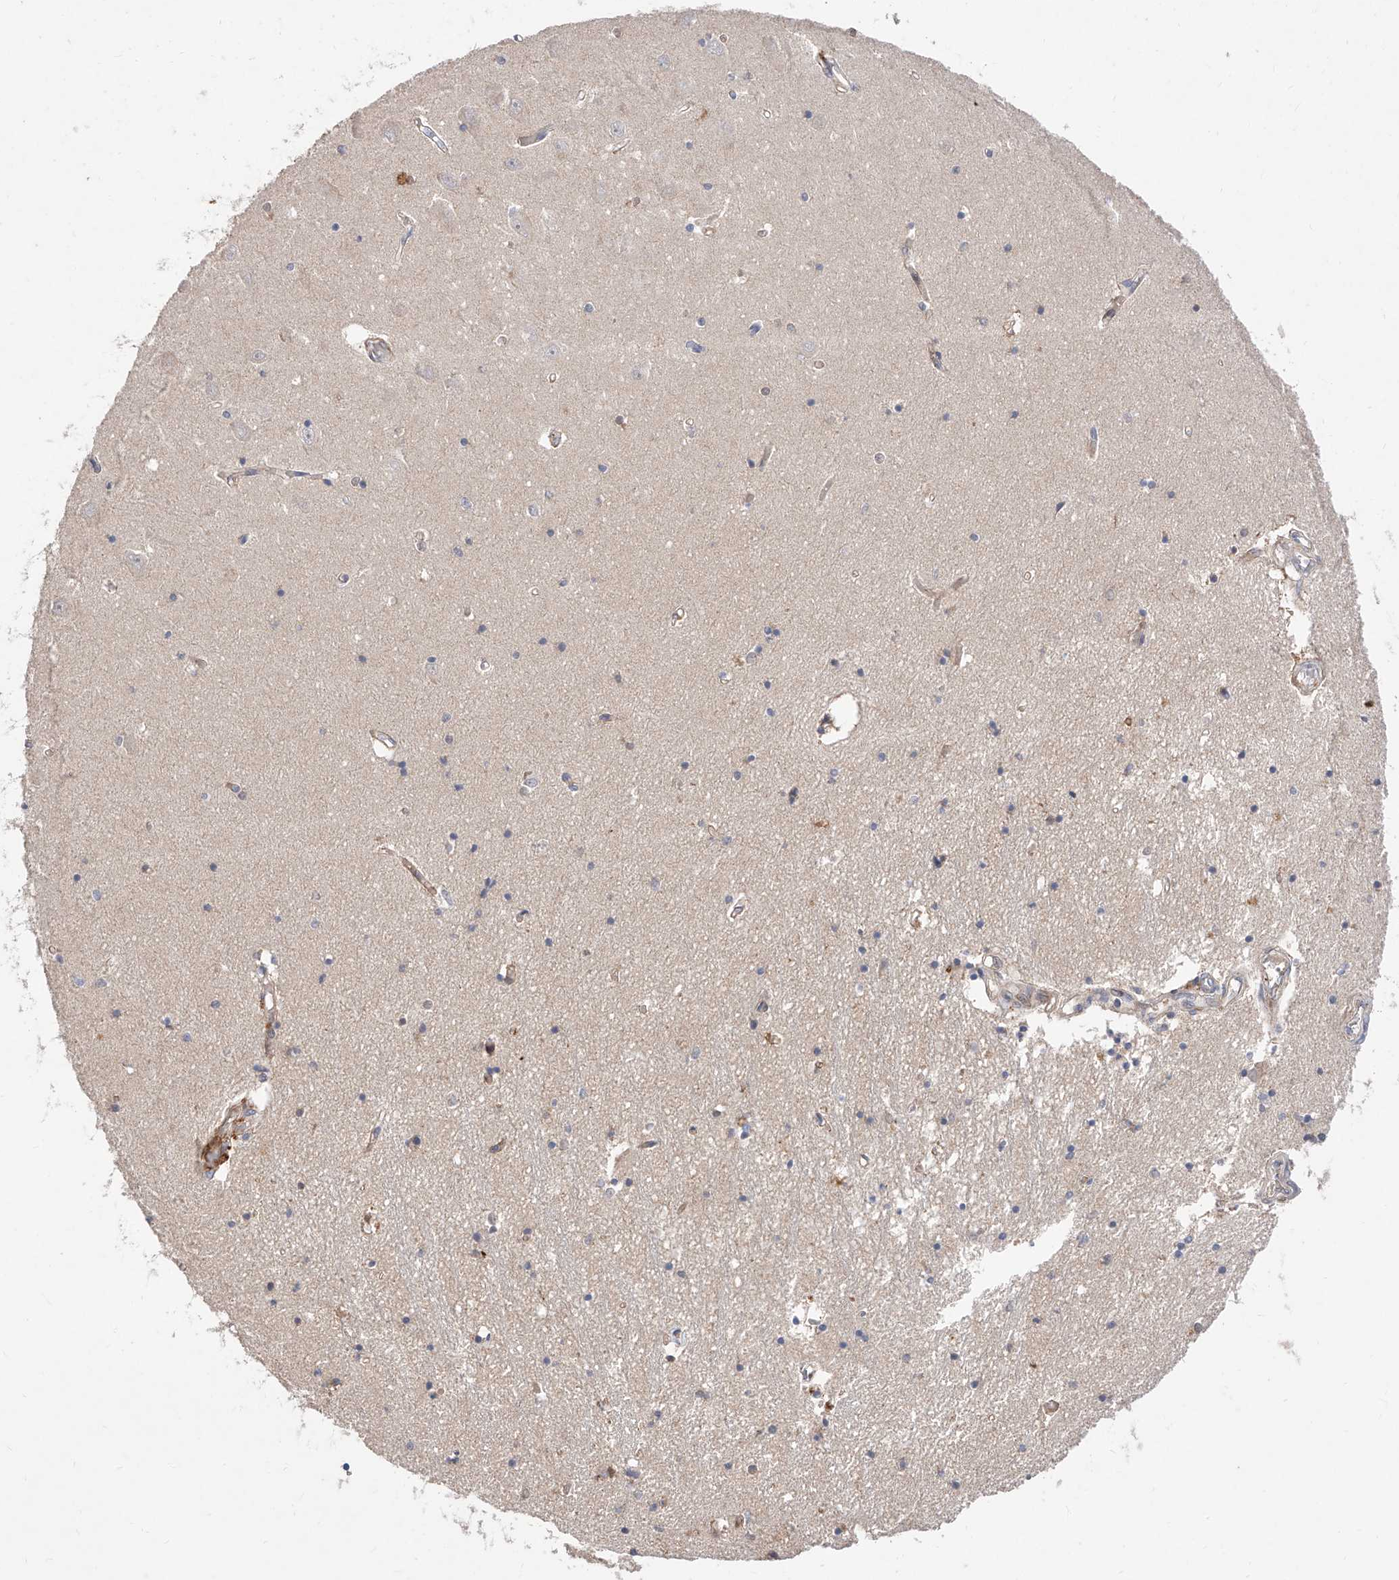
{"staining": {"intensity": "negative", "quantity": "none", "location": "none"}, "tissue": "hippocampus", "cell_type": "Glial cells", "image_type": "normal", "snomed": [{"axis": "morphology", "description": "Normal tissue, NOS"}, {"axis": "topography", "description": "Hippocampus"}], "caption": "Immunohistochemistry (IHC) photomicrograph of benign hippocampus: hippocampus stained with DAB shows no significant protein staining in glial cells. (Brightfield microscopy of DAB IHC at high magnification).", "gene": "FUCA2", "patient": {"sex": "male", "age": 70}}